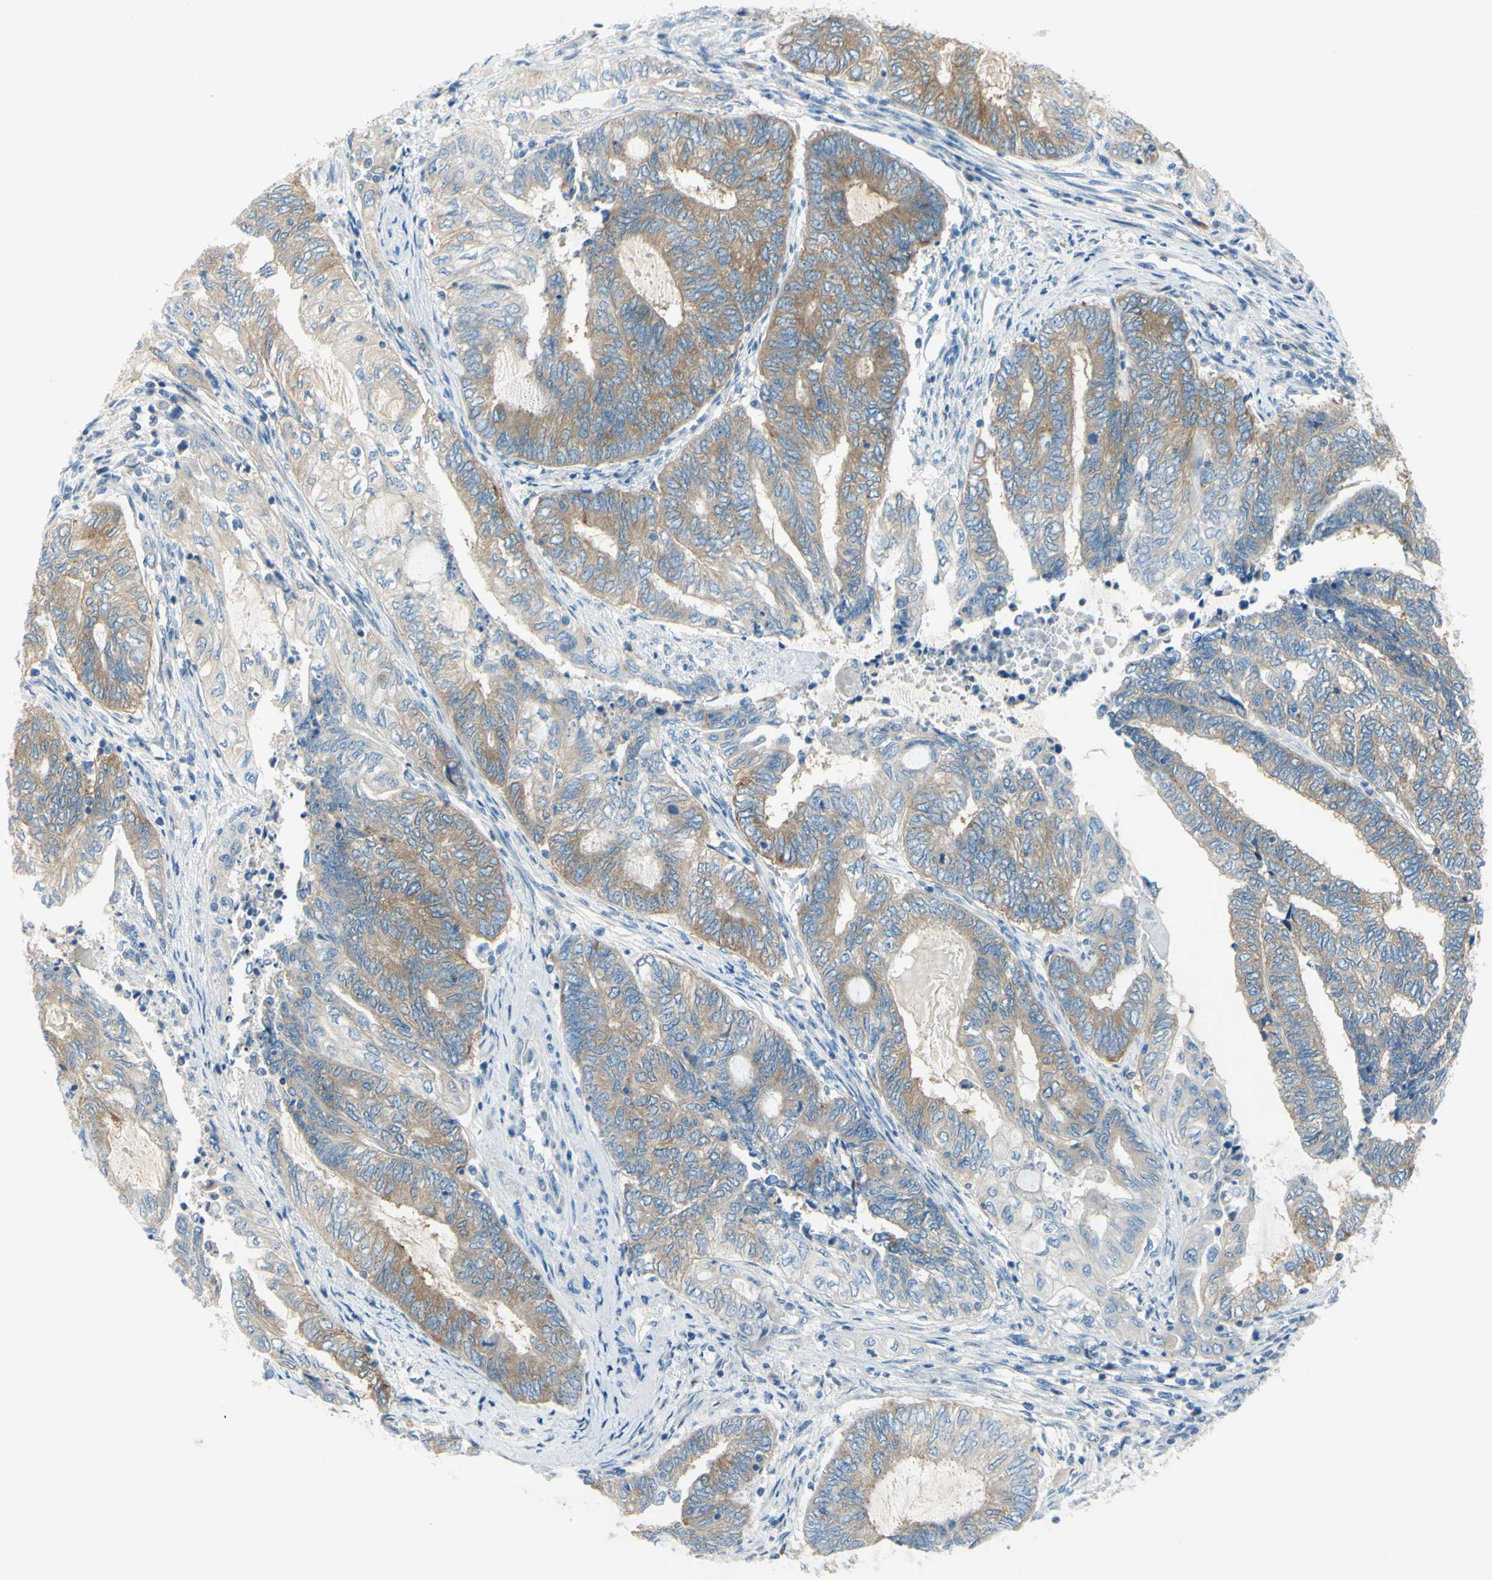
{"staining": {"intensity": "moderate", "quantity": ">75%", "location": "cytoplasmic/membranous"}, "tissue": "endometrial cancer", "cell_type": "Tumor cells", "image_type": "cancer", "snomed": [{"axis": "morphology", "description": "Adenocarcinoma, NOS"}, {"axis": "topography", "description": "Uterus"}, {"axis": "topography", "description": "Endometrium"}], "caption": "Approximately >75% of tumor cells in human endometrial cancer show moderate cytoplasmic/membranous protein expression as visualized by brown immunohistochemical staining.", "gene": "FRMD4B", "patient": {"sex": "female", "age": 70}}